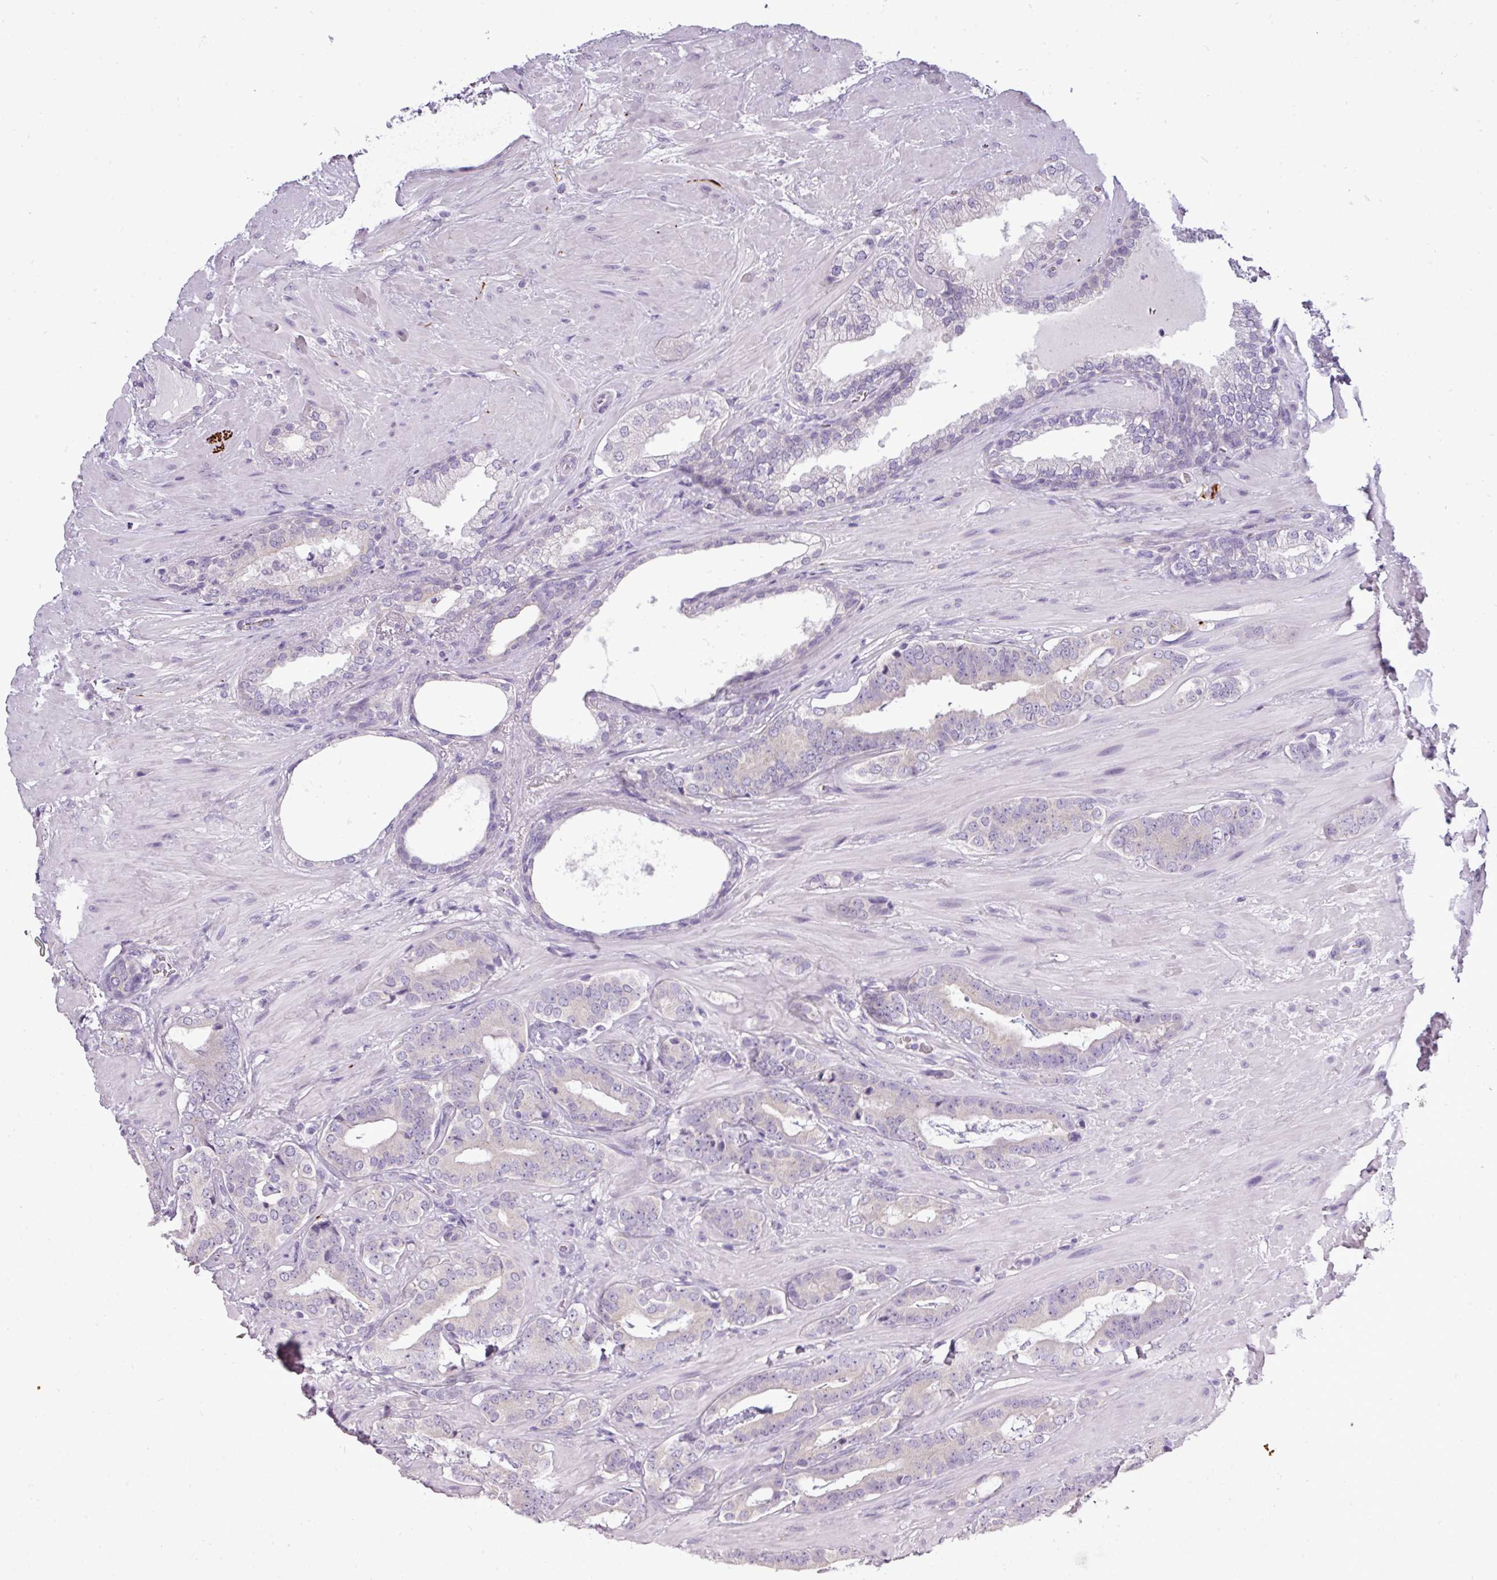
{"staining": {"intensity": "negative", "quantity": "none", "location": "none"}, "tissue": "prostate cancer", "cell_type": "Tumor cells", "image_type": "cancer", "snomed": [{"axis": "morphology", "description": "Adenocarcinoma, Low grade"}, {"axis": "topography", "description": "Prostate"}], "caption": "Immunohistochemistry of human prostate adenocarcinoma (low-grade) exhibits no expression in tumor cells. (DAB IHC visualized using brightfield microscopy, high magnification).", "gene": "DNAAF9", "patient": {"sex": "male", "age": 61}}